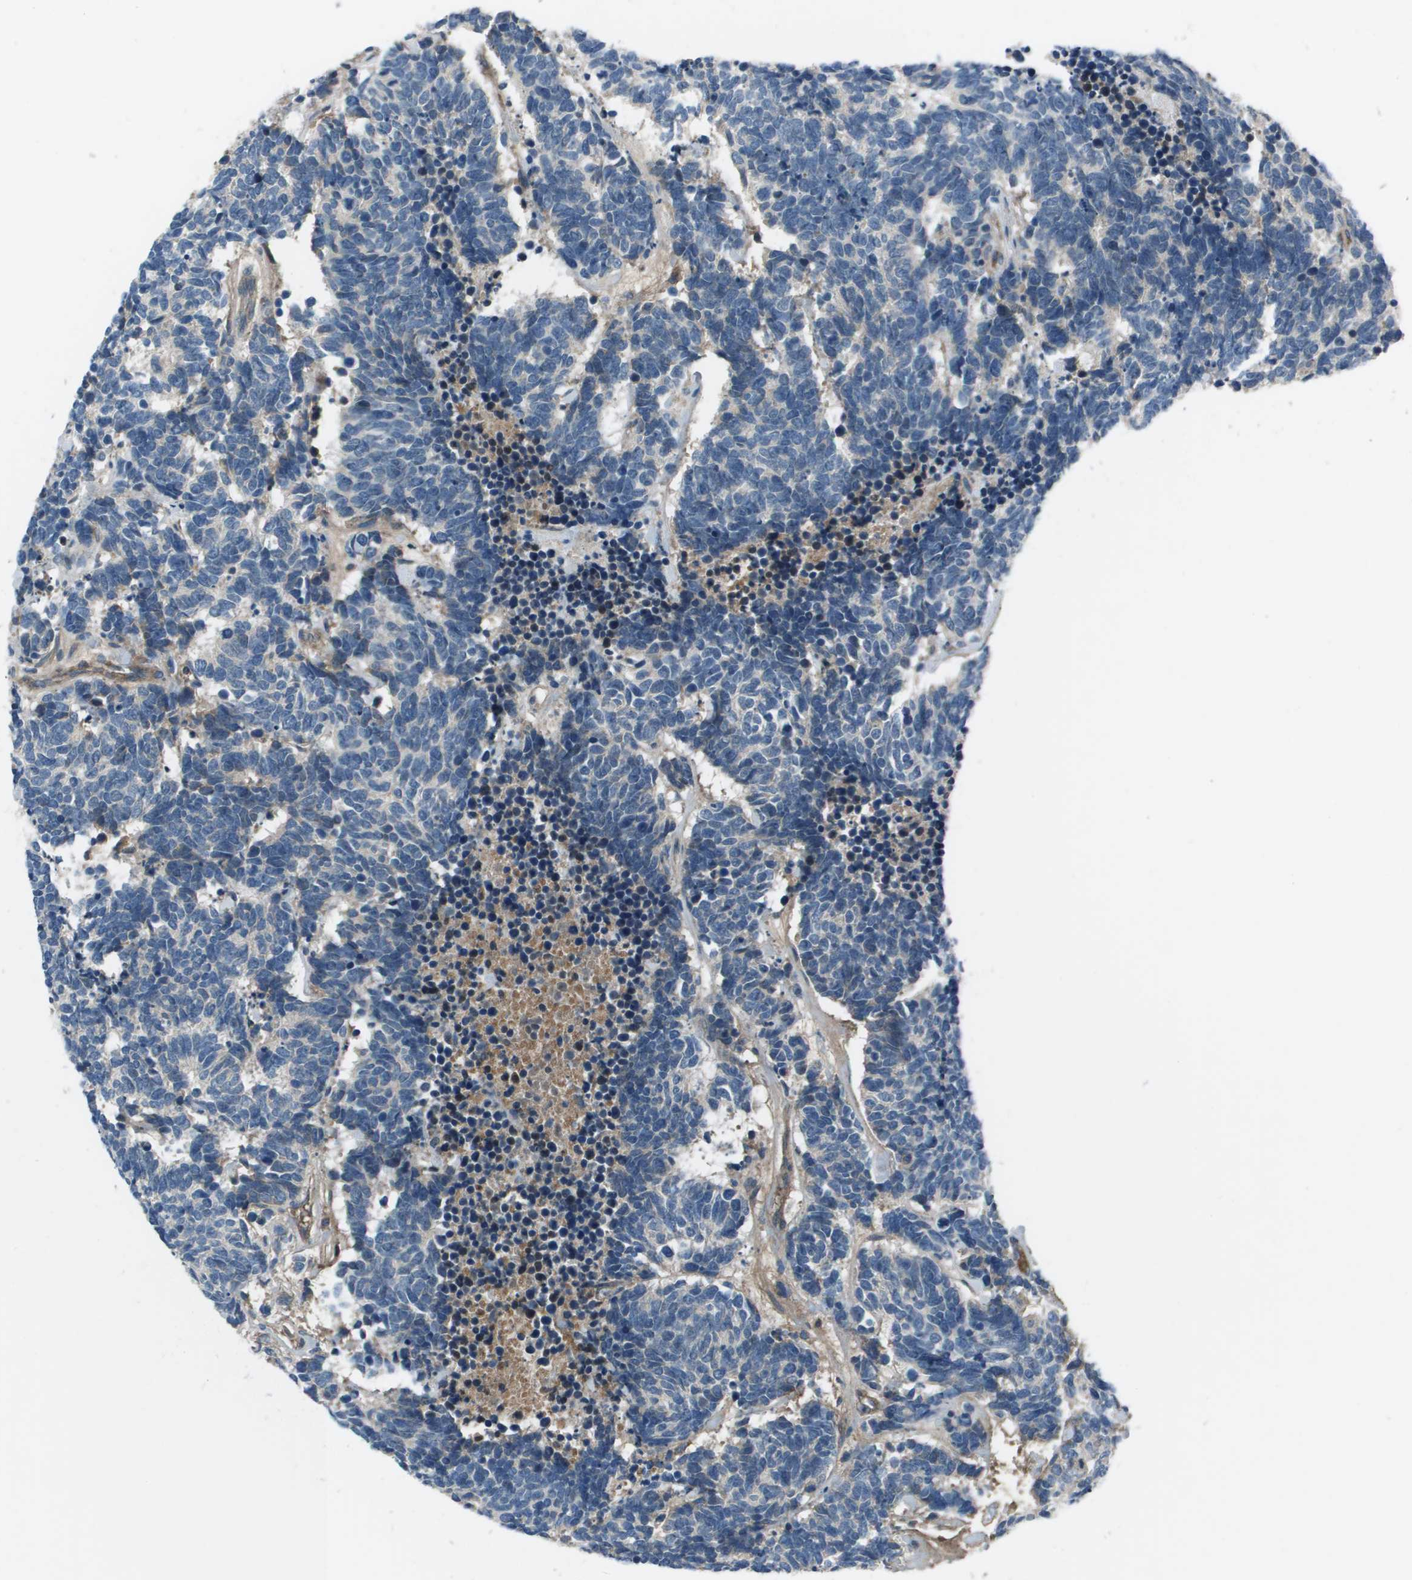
{"staining": {"intensity": "negative", "quantity": "none", "location": "none"}, "tissue": "carcinoid", "cell_type": "Tumor cells", "image_type": "cancer", "snomed": [{"axis": "morphology", "description": "Carcinoma, NOS"}, {"axis": "morphology", "description": "Carcinoid, malignant, NOS"}, {"axis": "topography", "description": "Urinary bladder"}], "caption": "There is no significant positivity in tumor cells of carcinoid. (DAB IHC with hematoxylin counter stain).", "gene": "PCOLCE", "patient": {"sex": "male", "age": 57}}